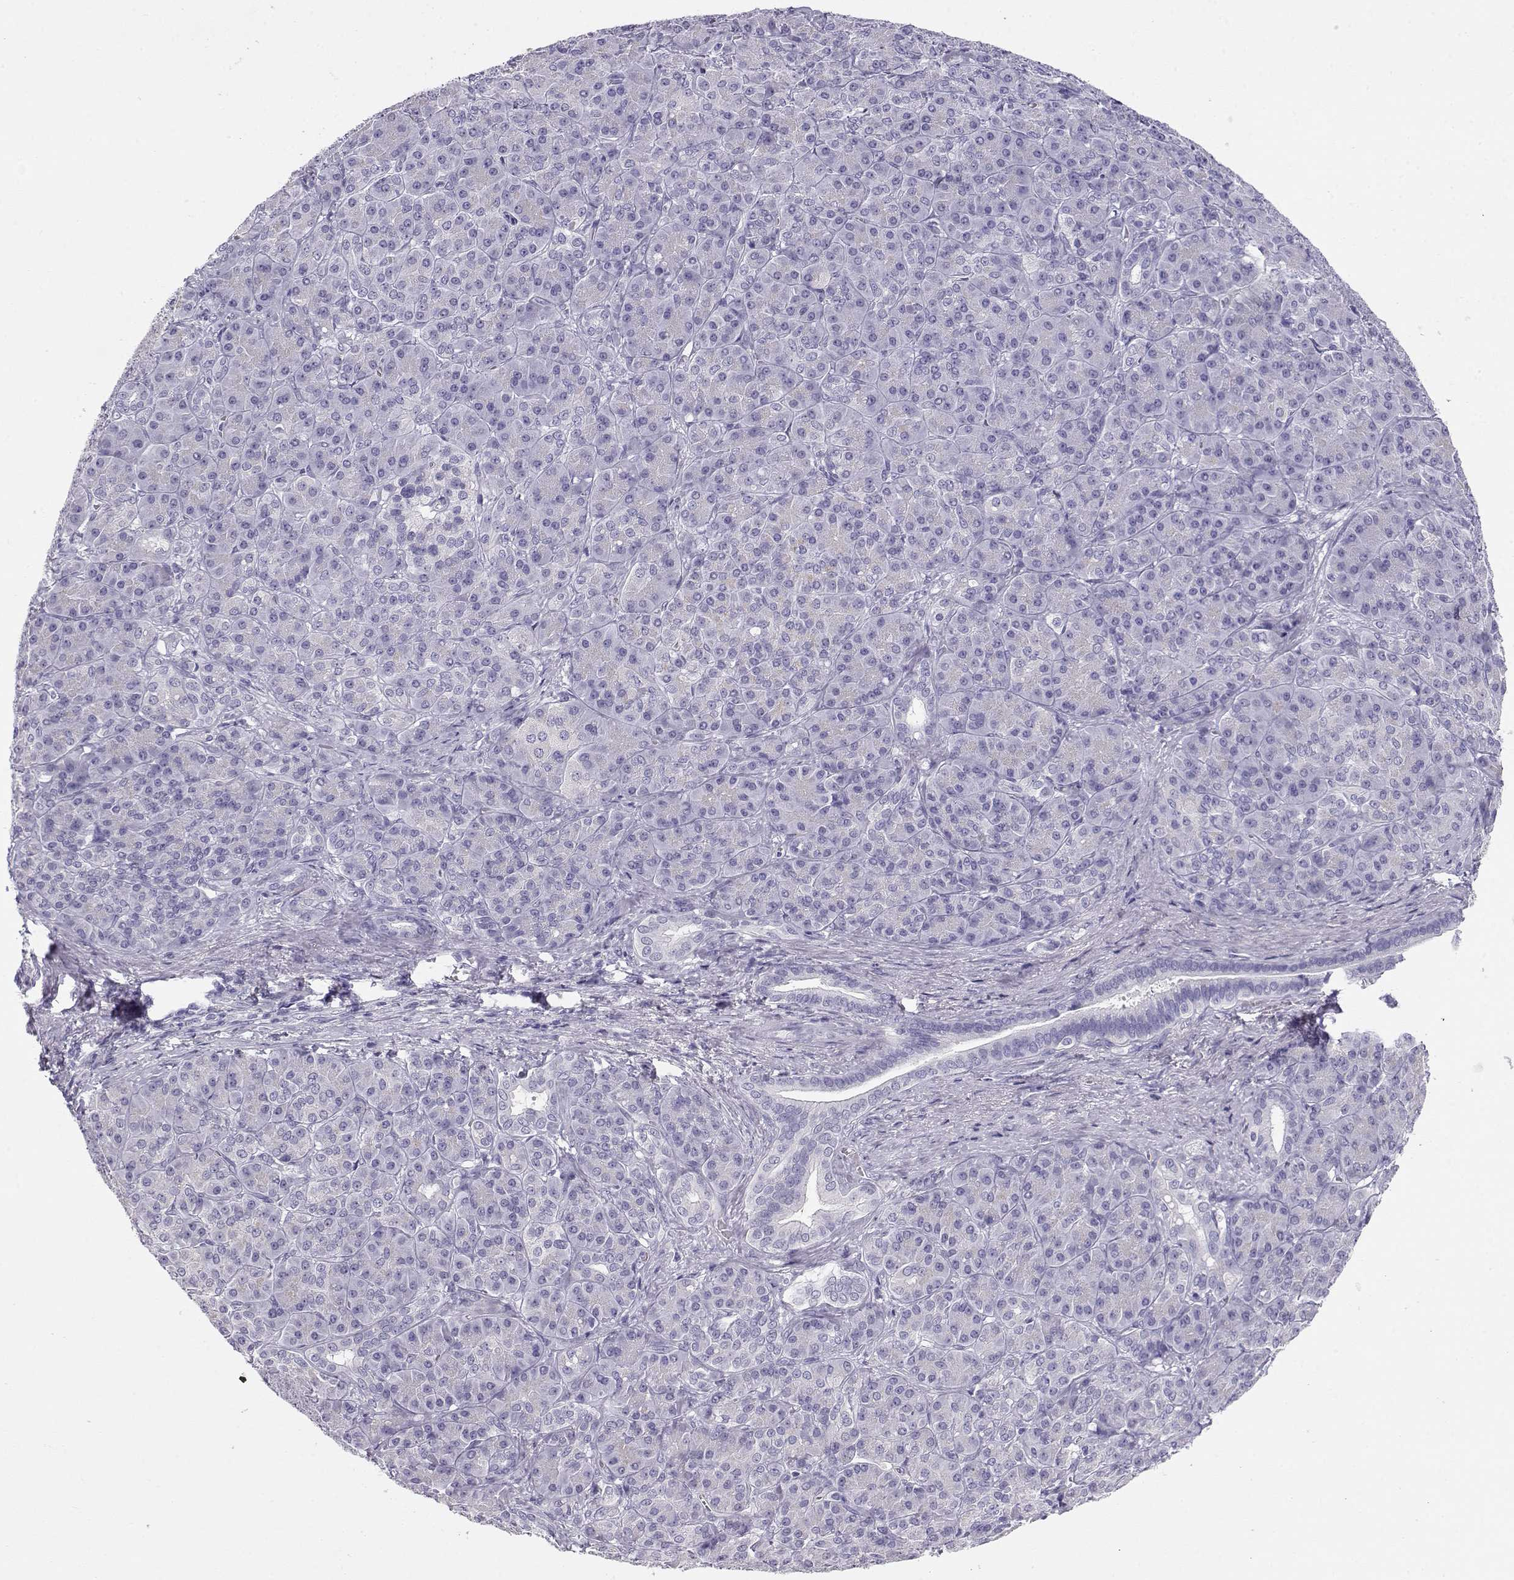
{"staining": {"intensity": "negative", "quantity": "none", "location": "none"}, "tissue": "pancreatic cancer", "cell_type": "Tumor cells", "image_type": "cancer", "snomed": [{"axis": "morphology", "description": "Normal tissue, NOS"}, {"axis": "morphology", "description": "Inflammation, NOS"}, {"axis": "morphology", "description": "Adenocarcinoma, NOS"}, {"axis": "topography", "description": "Pancreas"}], "caption": "This is an IHC histopathology image of human pancreatic cancer. There is no positivity in tumor cells.", "gene": "ENDOU", "patient": {"sex": "male", "age": 57}}